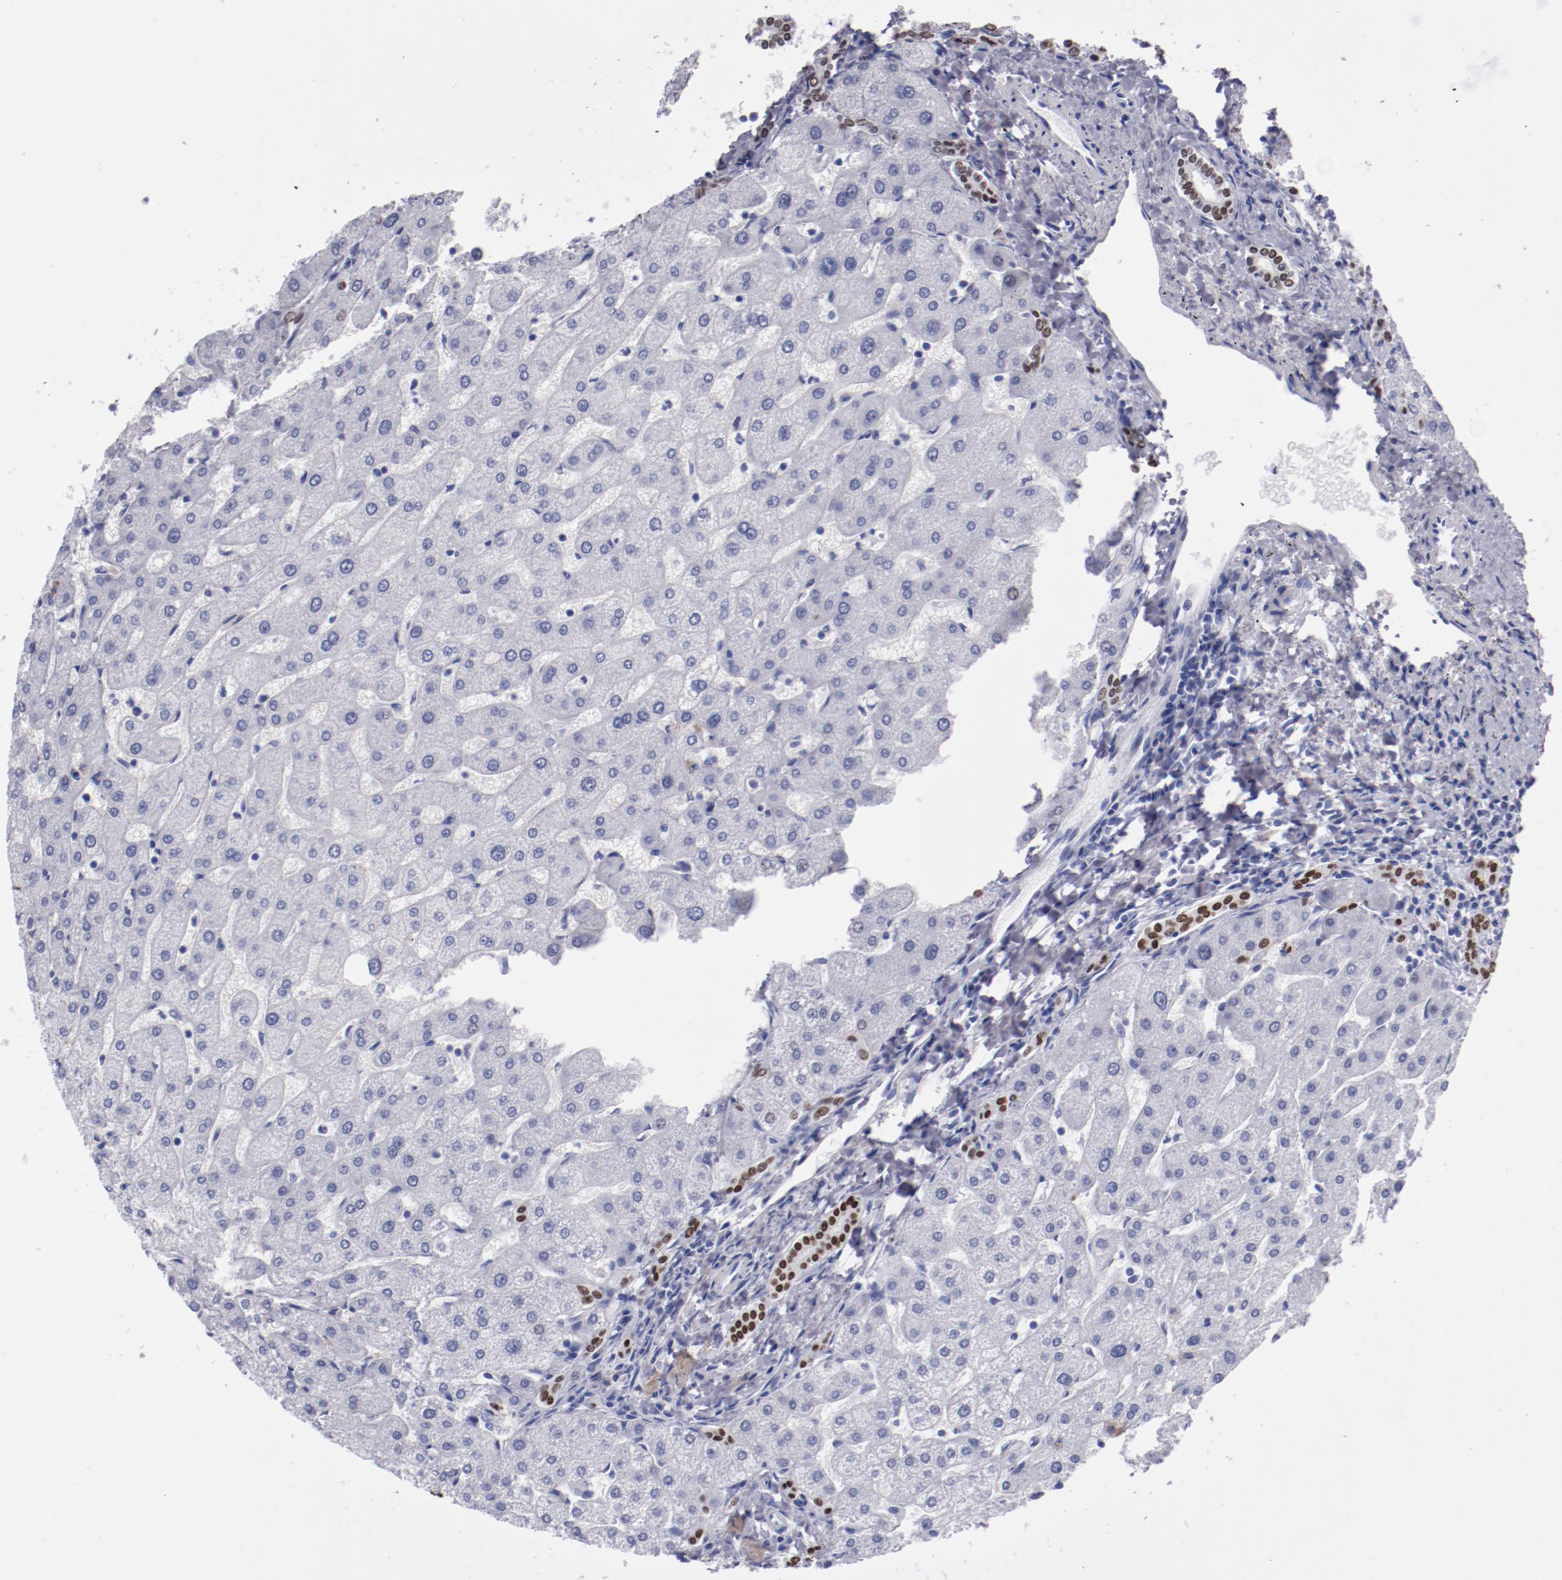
{"staining": {"intensity": "moderate", "quantity": "25%-75%", "location": "nuclear"}, "tissue": "liver", "cell_type": "Cholangiocytes", "image_type": "normal", "snomed": [{"axis": "morphology", "description": "Normal tissue, NOS"}, {"axis": "topography", "description": "Liver"}], "caption": "Immunohistochemical staining of normal human liver shows medium levels of moderate nuclear positivity in approximately 25%-75% of cholangiocytes.", "gene": "HNF1B", "patient": {"sex": "male", "age": 67}}